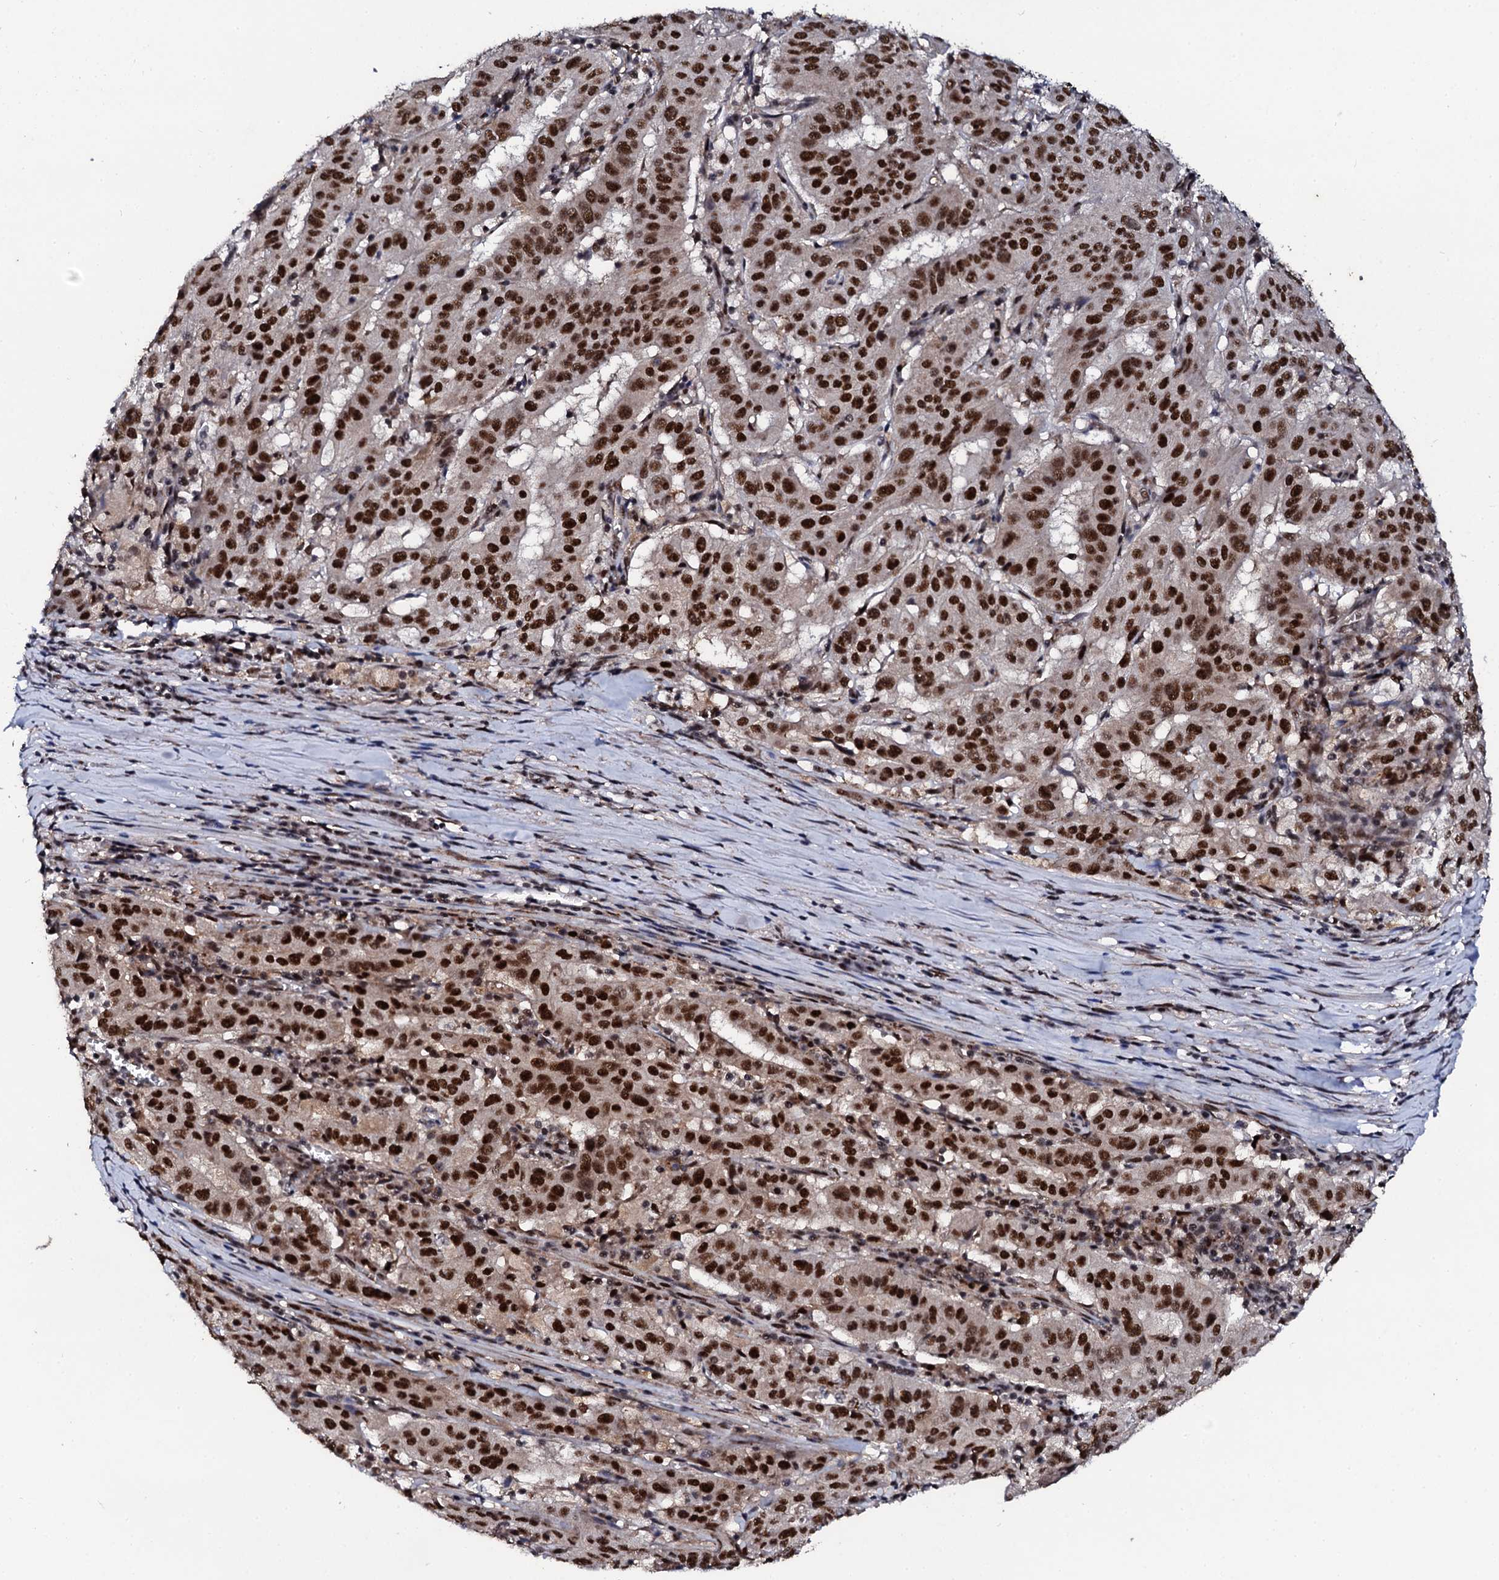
{"staining": {"intensity": "strong", "quantity": ">75%", "location": "nuclear"}, "tissue": "pancreatic cancer", "cell_type": "Tumor cells", "image_type": "cancer", "snomed": [{"axis": "morphology", "description": "Adenocarcinoma, NOS"}, {"axis": "topography", "description": "Pancreas"}], "caption": "Pancreatic cancer was stained to show a protein in brown. There is high levels of strong nuclear expression in approximately >75% of tumor cells.", "gene": "CSTF3", "patient": {"sex": "male", "age": 63}}